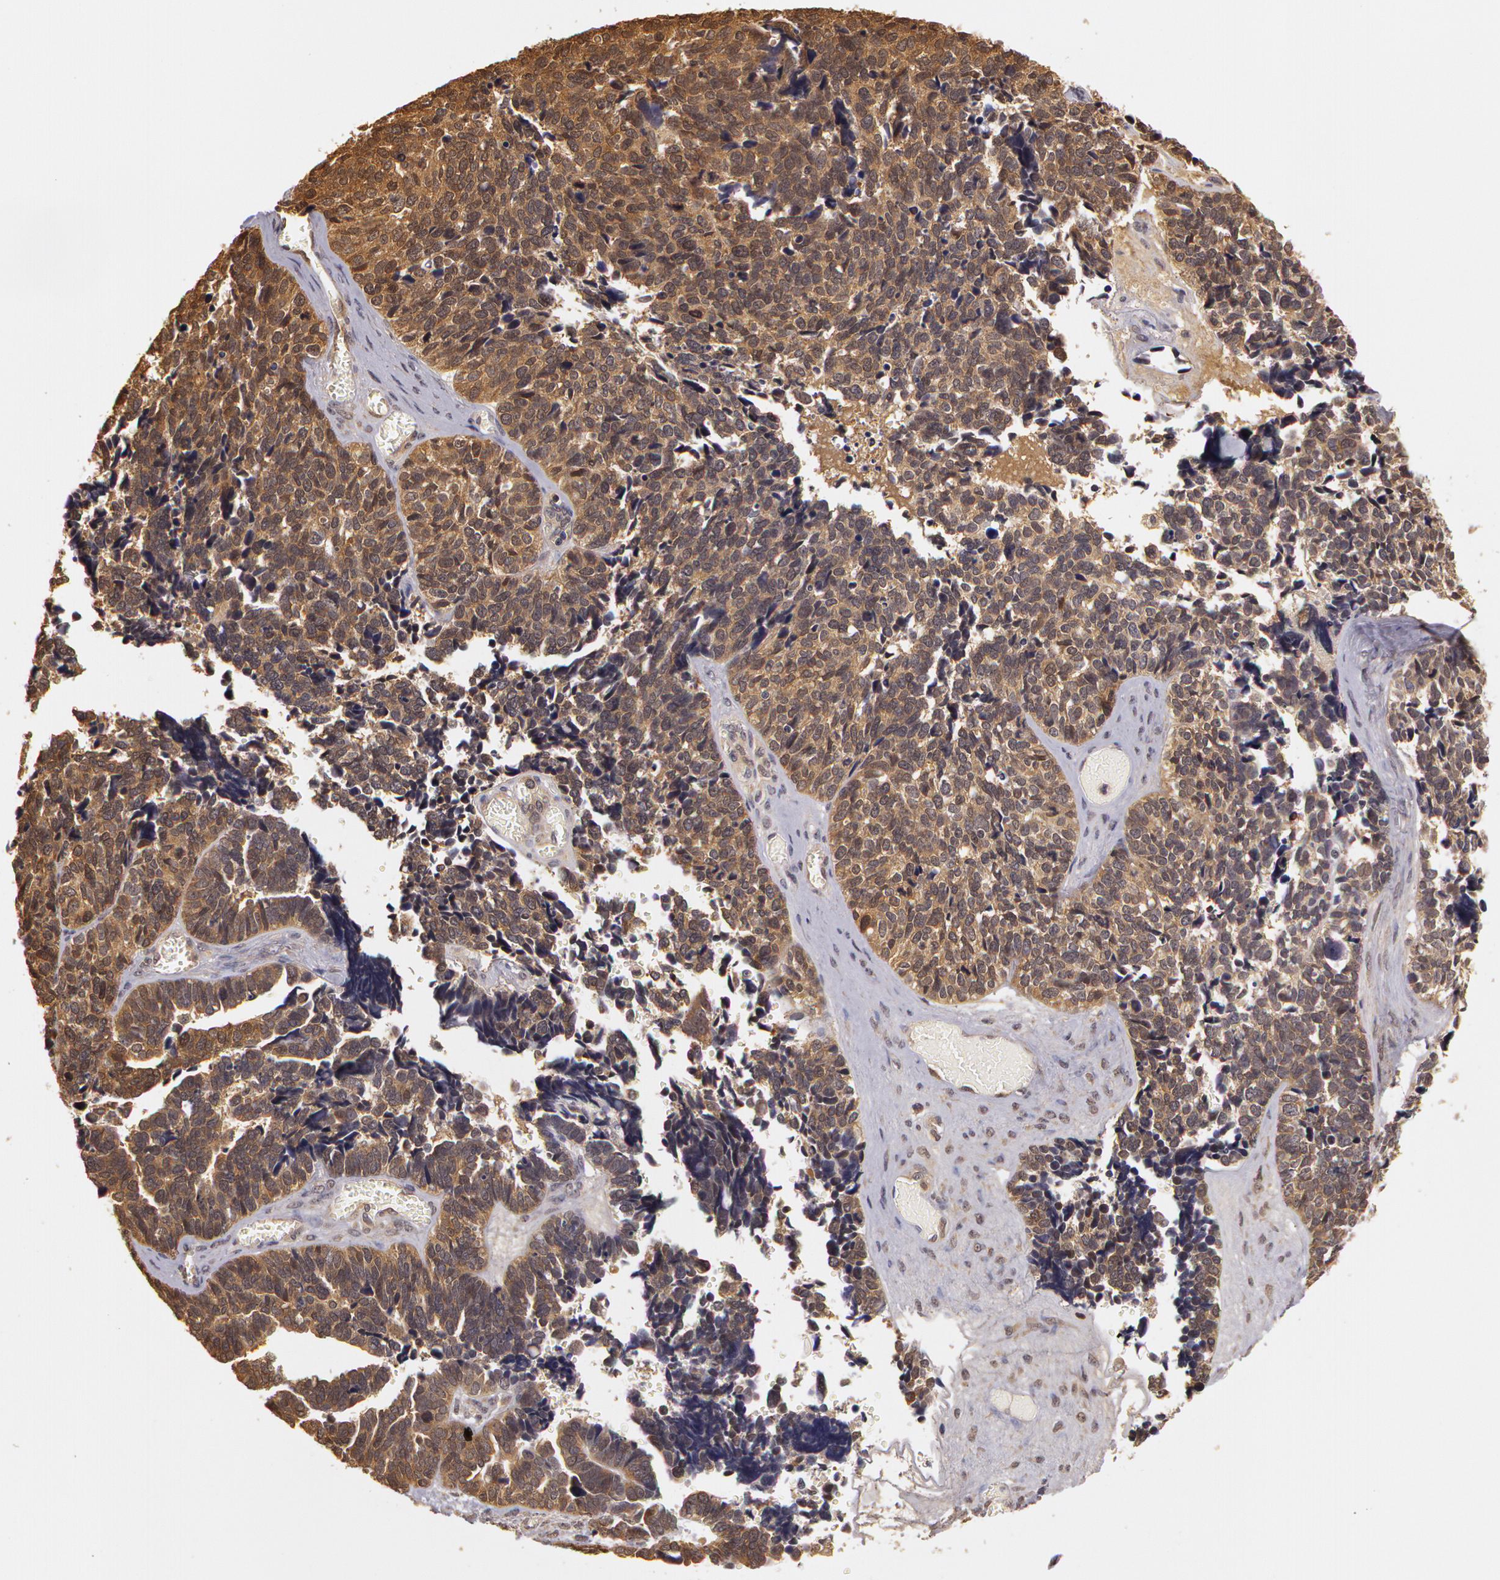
{"staining": {"intensity": "weak", "quantity": ">75%", "location": "cytoplasmic/membranous"}, "tissue": "ovarian cancer", "cell_type": "Tumor cells", "image_type": "cancer", "snomed": [{"axis": "morphology", "description": "Cystadenocarcinoma, serous, NOS"}, {"axis": "topography", "description": "Ovary"}], "caption": "Human ovarian cancer (serous cystadenocarcinoma) stained with a protein marker displays weak staining in tumor cells.", "gene": "AHSA1", "patient": {"sex": "female", "age": 77}}